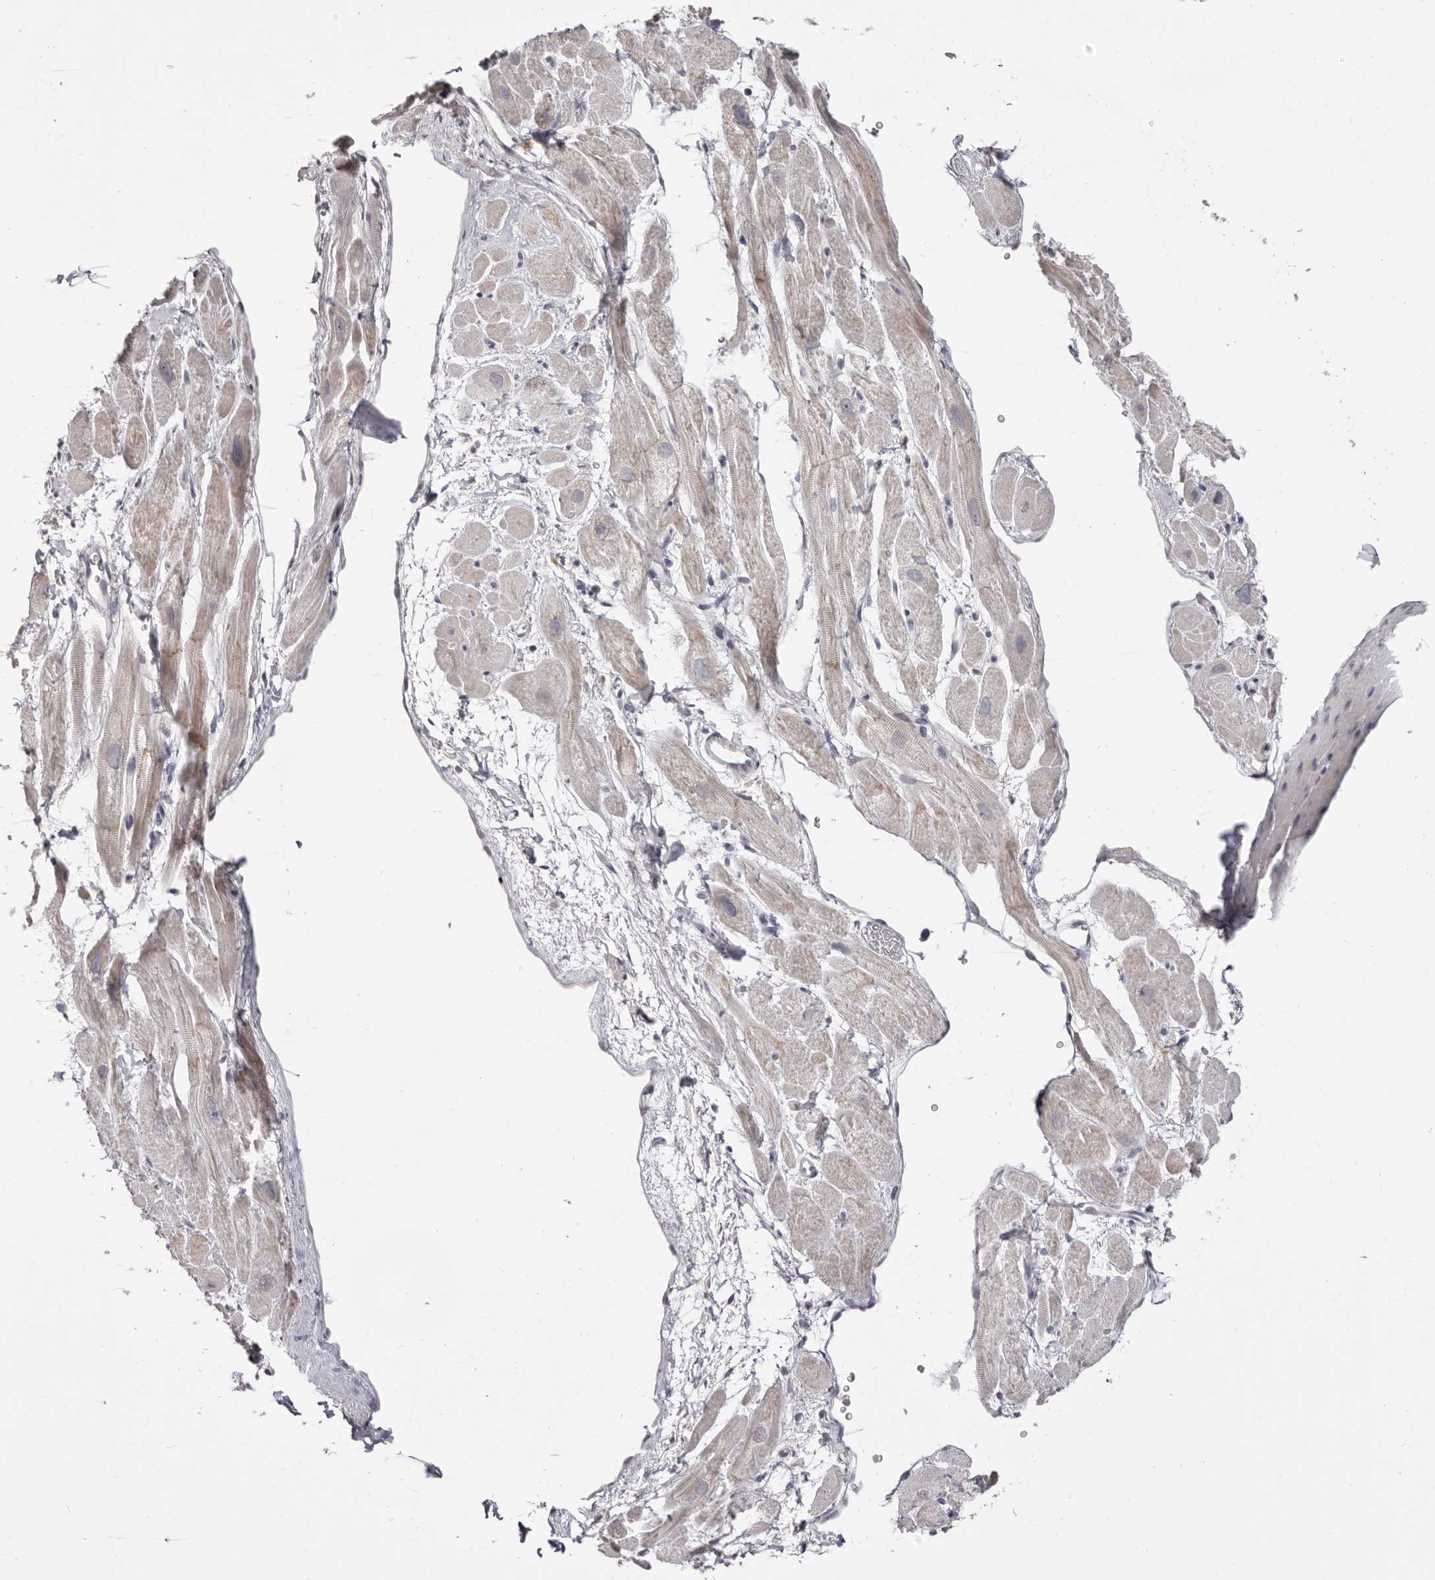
{"staining": {"intensity": "weak", "quantity": "25%-75%", "location": "cytoplasmic/membranous"}, "tissue": "heart muscle", "cell_type": "Cardiomyocytes", "image_type": "normal", "snomed": [{"axis": "morphology", "description": "Normal tissue, NOS"}, {"axis": "topography", "description": "Heart"}], "caption": "IHC of unremarkable human heart muscle demonstrates low levels of weak cytoplasmic/membranous expression in about 25%-75% of cardiomyocytes.", "gene": "PCDHB6", "patient": {"sex": "male", "age": 49}}